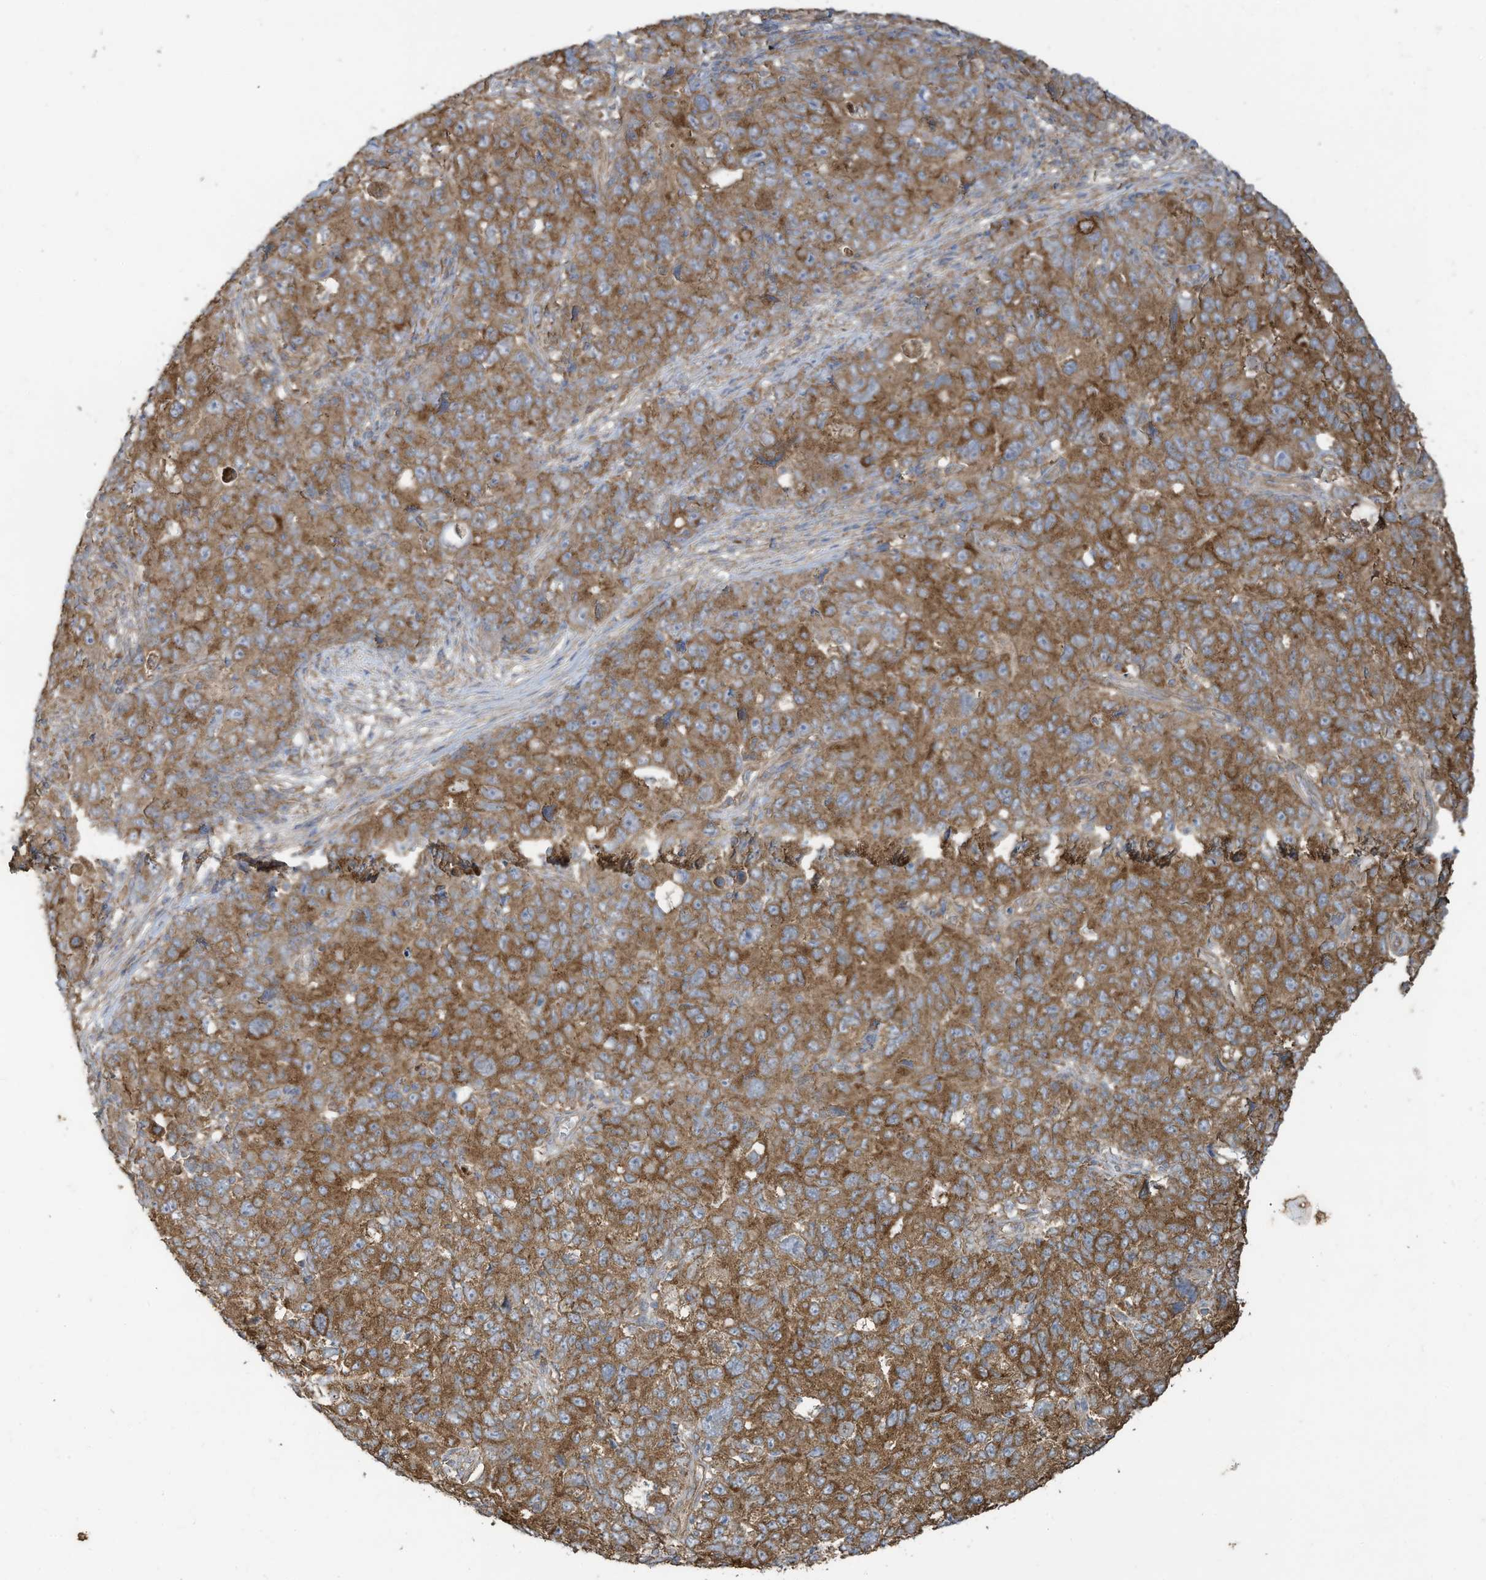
{"staining": {"intensity": "moderate", "quantity": ">75%", "location": "cytoplasmic/membranous"}, "tissue": "ovarian cancer", "cell_type": "Tumor cells", "image_type": "cancer", "snomed": [{"axis": "morphology", "description": "Carcinoma, endometroid"}, {"axis": "topography", "description": "Ovary"}], "caption": "Approximately >75% of tumor cells in ovarian endometroid carcinoma reveal moderate cytoplasmic/membranous protein positivity as visualized by brown immunohistochemical staining.", "gene": "CGAS", "patient": {"sex": "female", "age": 42}}